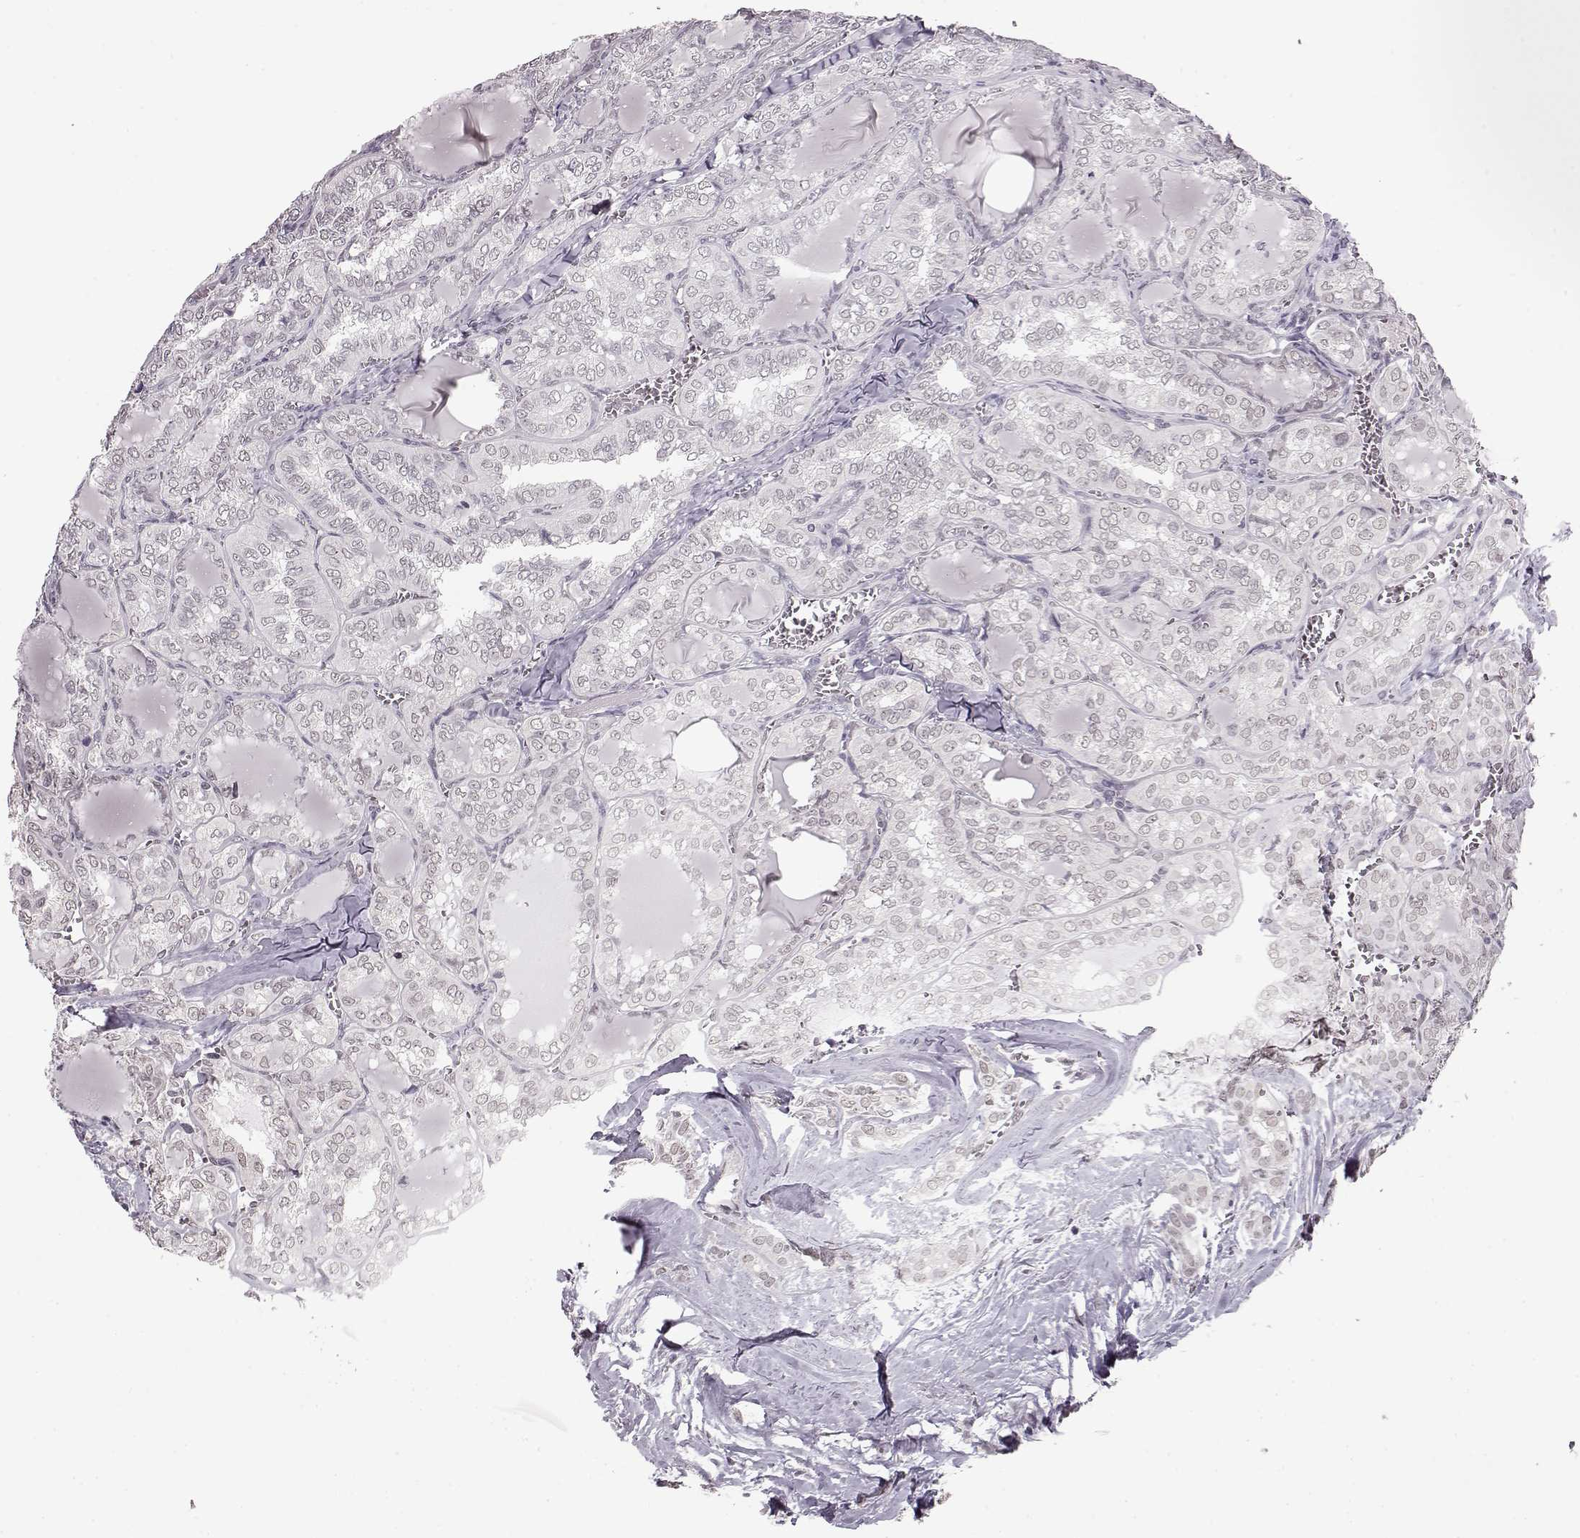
{"staining": {"intensity": "negative", "quantity": "none", "location": "none"}, "tissue": "thyroid cancer", "cell_type": "Tumor cells", "image_type": "cancer", "snomed": [{"axis": "morphology", "description": "Papillary adenocarcinoma, NOS"}, {"axis": "topography", "description": "Thyroid gland"}], "caption": "Immunohistochemistry histopathology image of thyroid papillary adenocarcinoma stained for a protein (brown), which shows no staining in tumor cells. (Immunohistochemistry (ihc), brightfield microscopy, high magnification).", "gene": "PCP4", "patient": {"sex": "female", "age": 41}}